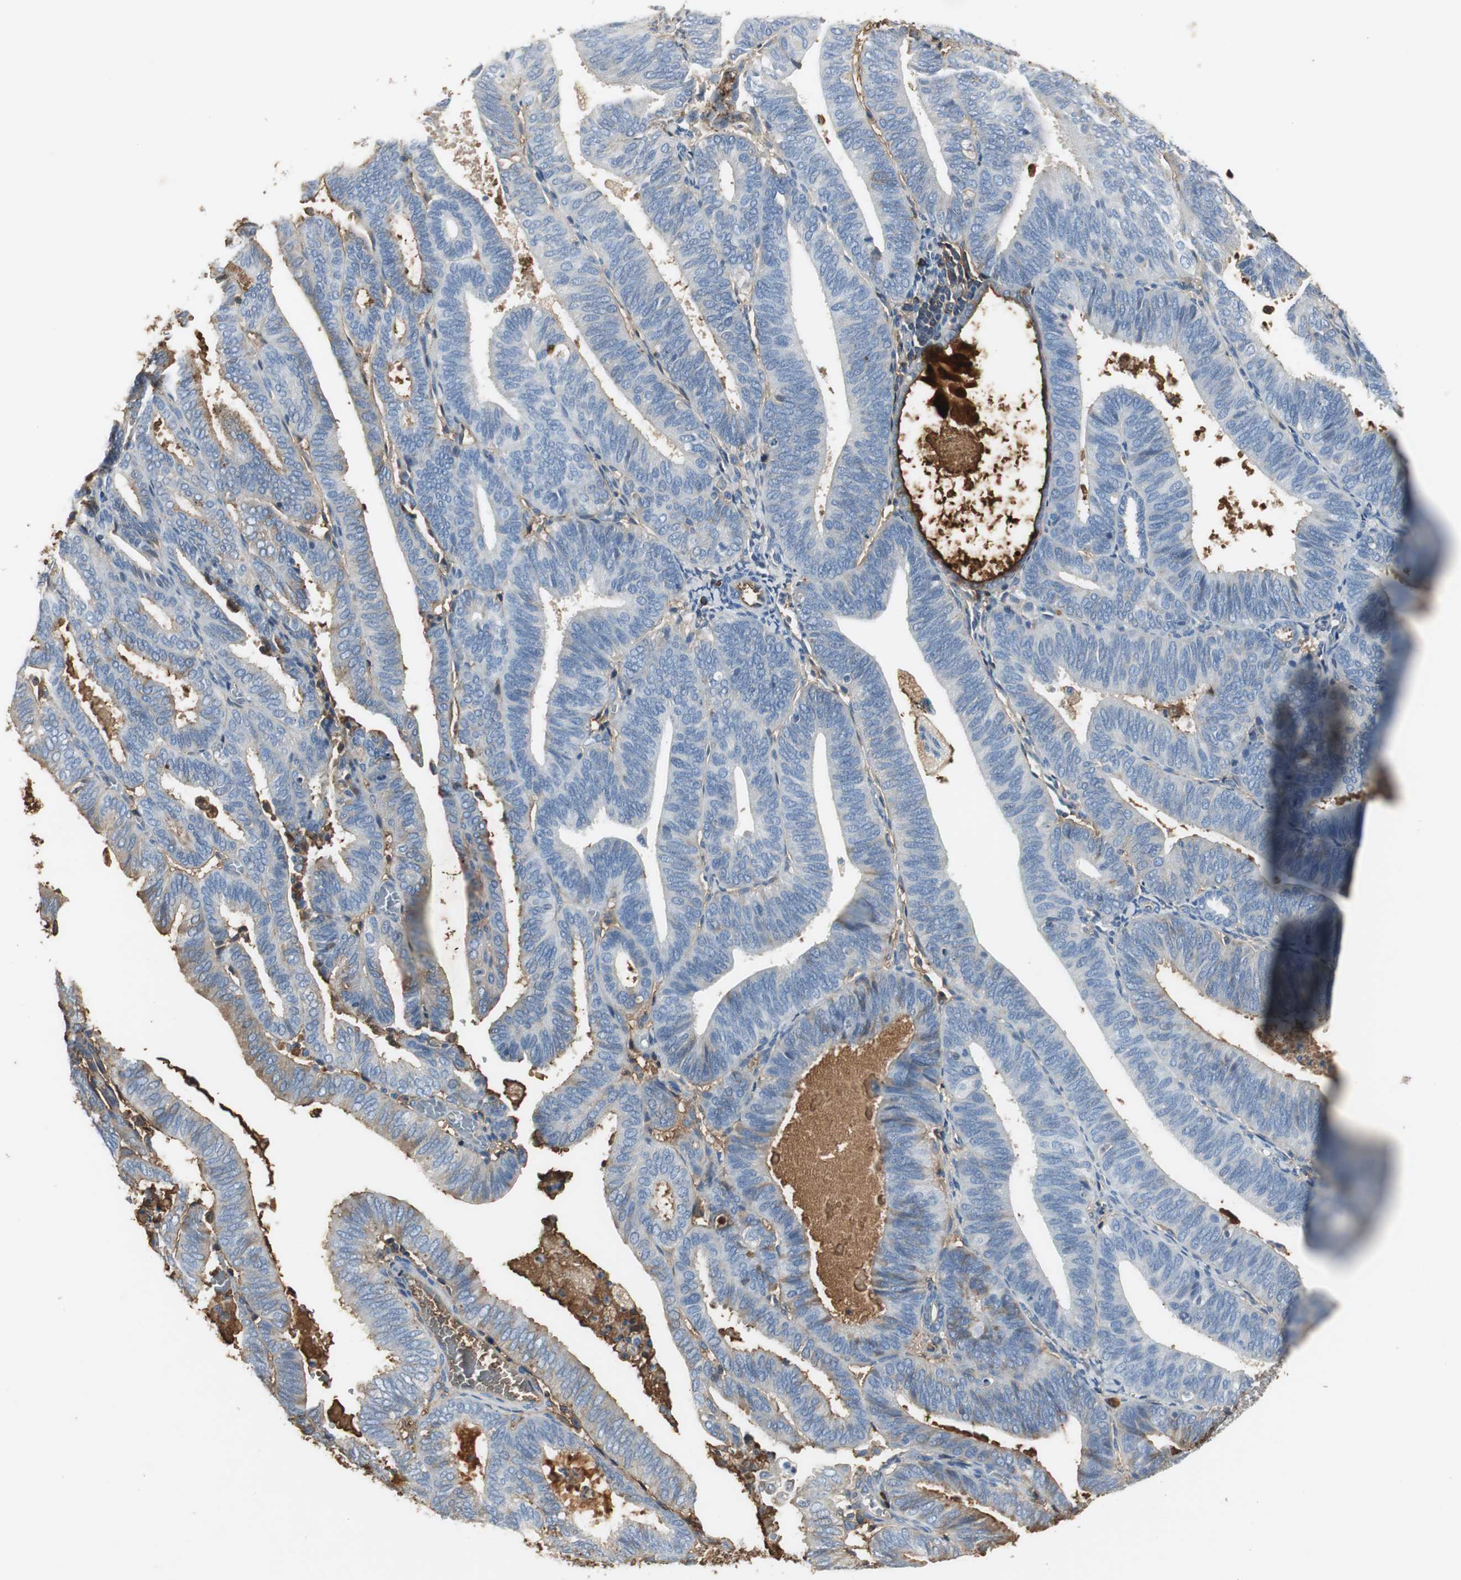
{"staining": {"intensity": "weak", "quantity": "<25%", "location": "cytoplasmic/membranous"}, "tissue": "endometrial cancer", "cell_type": "Tumor cells", "image_type": "cancer", "snomed": [{"axis": "morphology", "description": "Adenocarcinoma, NOS"}, {"axis": "topography", "description": "Uterus"}], "caption": "Human endometrial adenocarcinoma stained for a protein using IHC demonstrates no staining in tumor cells.", "gene": "IGHA1", "patient": {"sex": "female", "age": 60}}